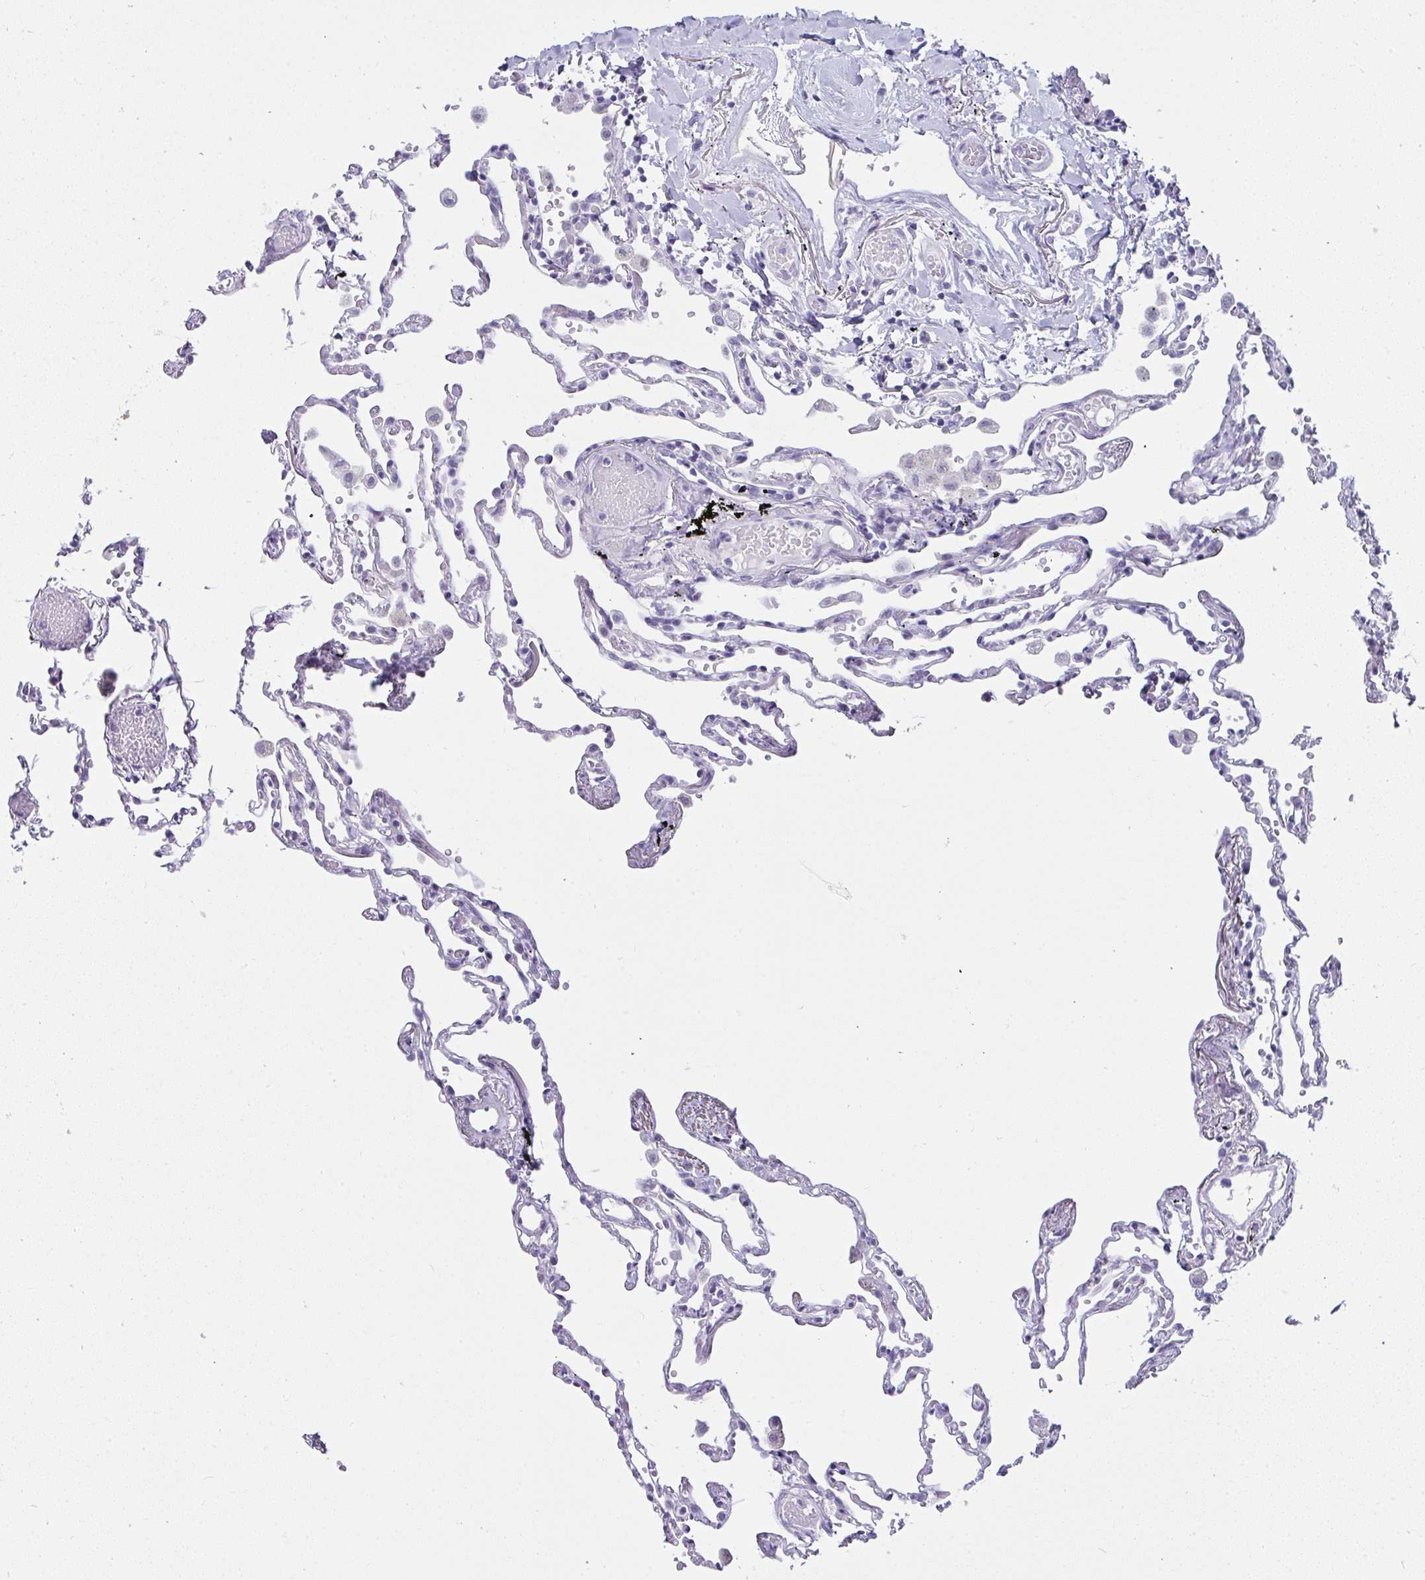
{"staining": {"intensity": "negative", "quantity": "none", "location": "none"}, "tissue": "lung", "cell_type": "Alveolar cells", "image_type": "normal", "snomed": [{"axis": "morphology", "description": "Normal tissue, NOS"}, {"axis": "topography", "description": "Lung"}], "caption": "Protein analysis of unremarkable lung exhibits no significant expression in alveolar cells. The staining was performed using DAB (3,3'-diaminobenzidine) to visualize the protein expression in brown, while the nuclei were stained in blue with hematoxylin (Magnification: 20x).", "gene": "RNF183", "patient": {"sex": "female", "age": 67}}